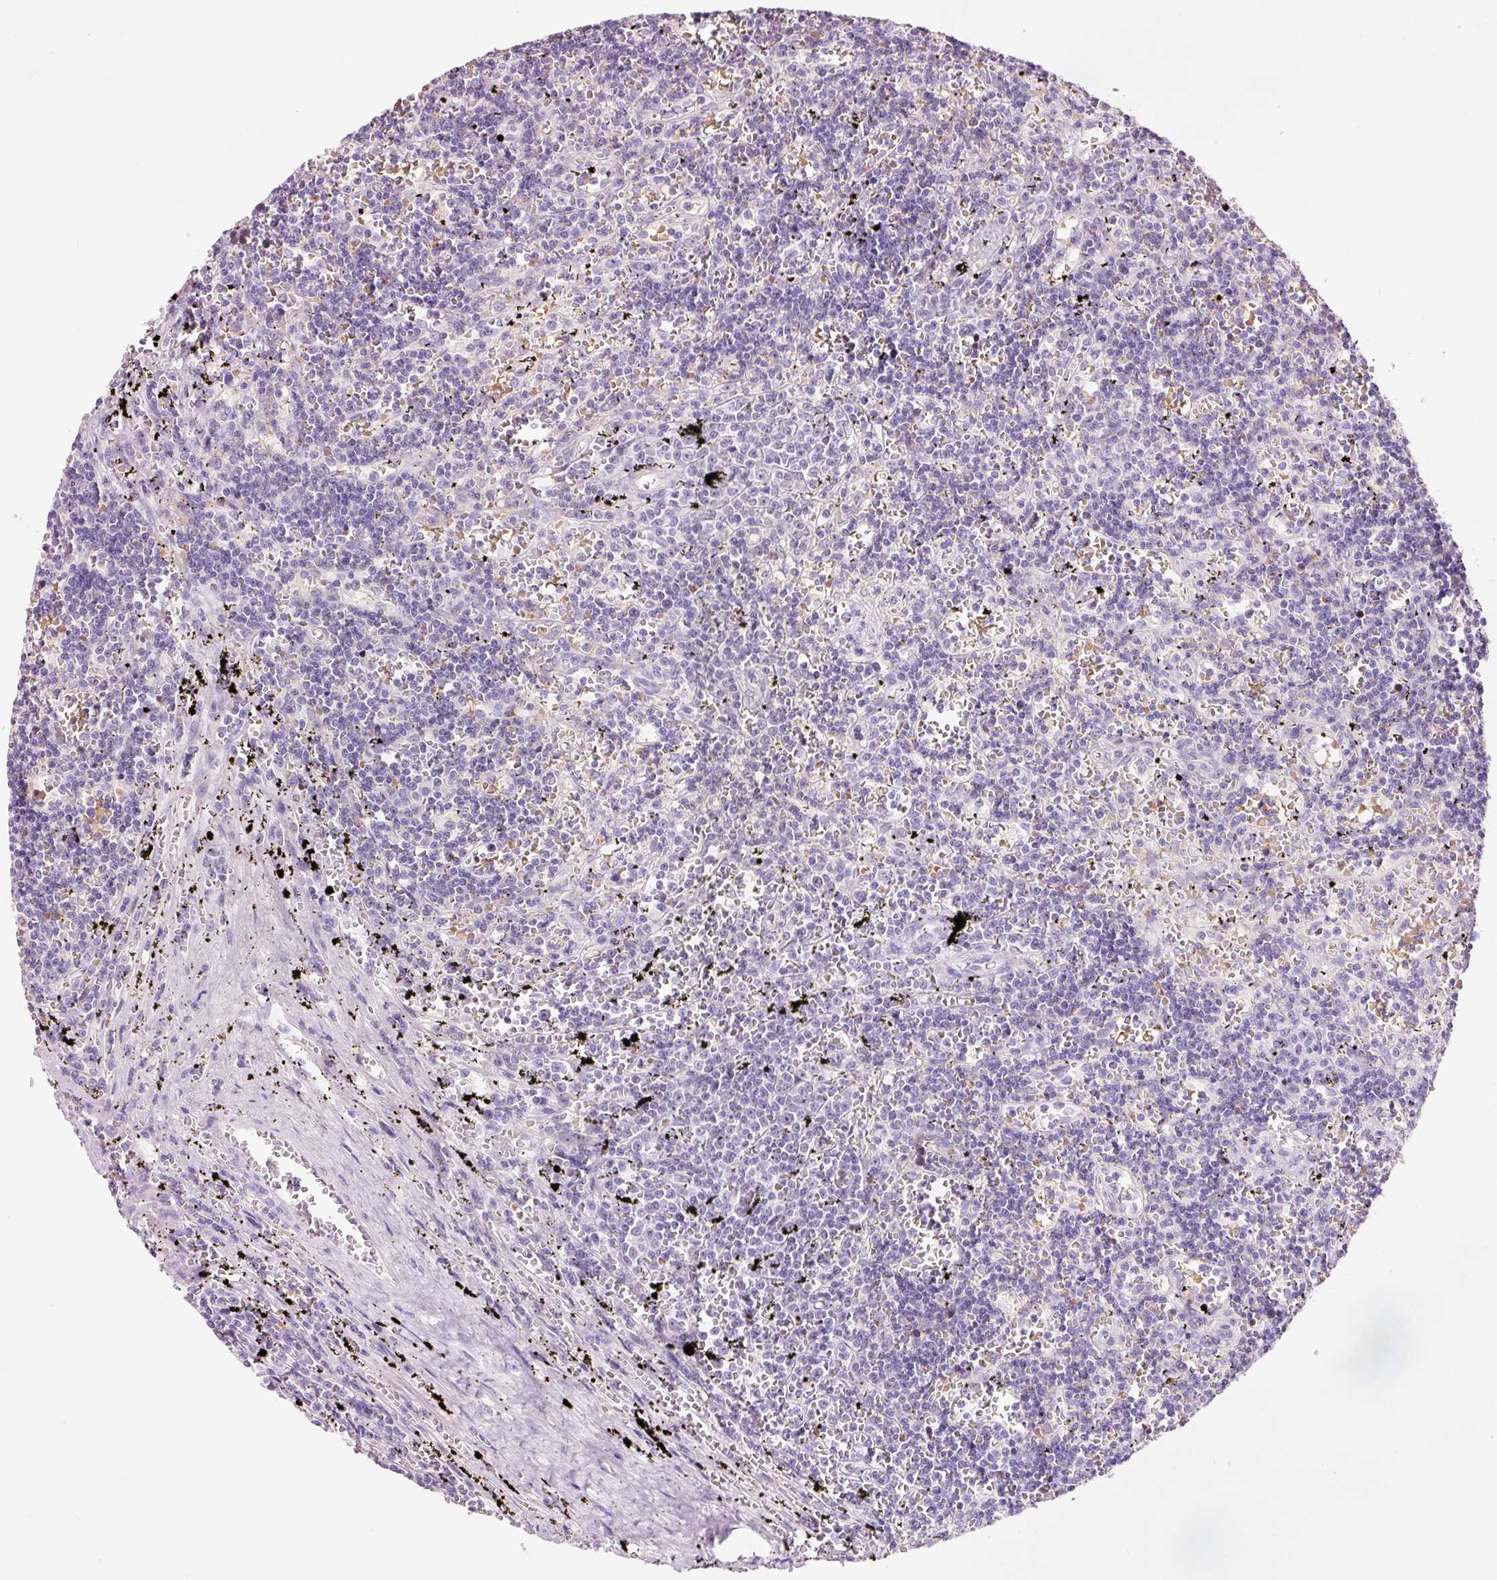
{"staining": {"intensity": "negative", "quantity": "none", "location": "none"}, "tissue": "lymphoma", "cell_type": "Tumor cells", "image_type": "cancer", "snomed": [{"axis": "morphology", "description": "Malignant lymphoma, non-Hodgkin's type, Low grade"}, {"axis": "topography", "description": "Spleen"}], "caption": "Tumor cells show no significant protein positivity in lymphoma. Nuclei are stained in blue.", "gene": "DHRS11", "patient": {"sex": "male", "age": 60}}